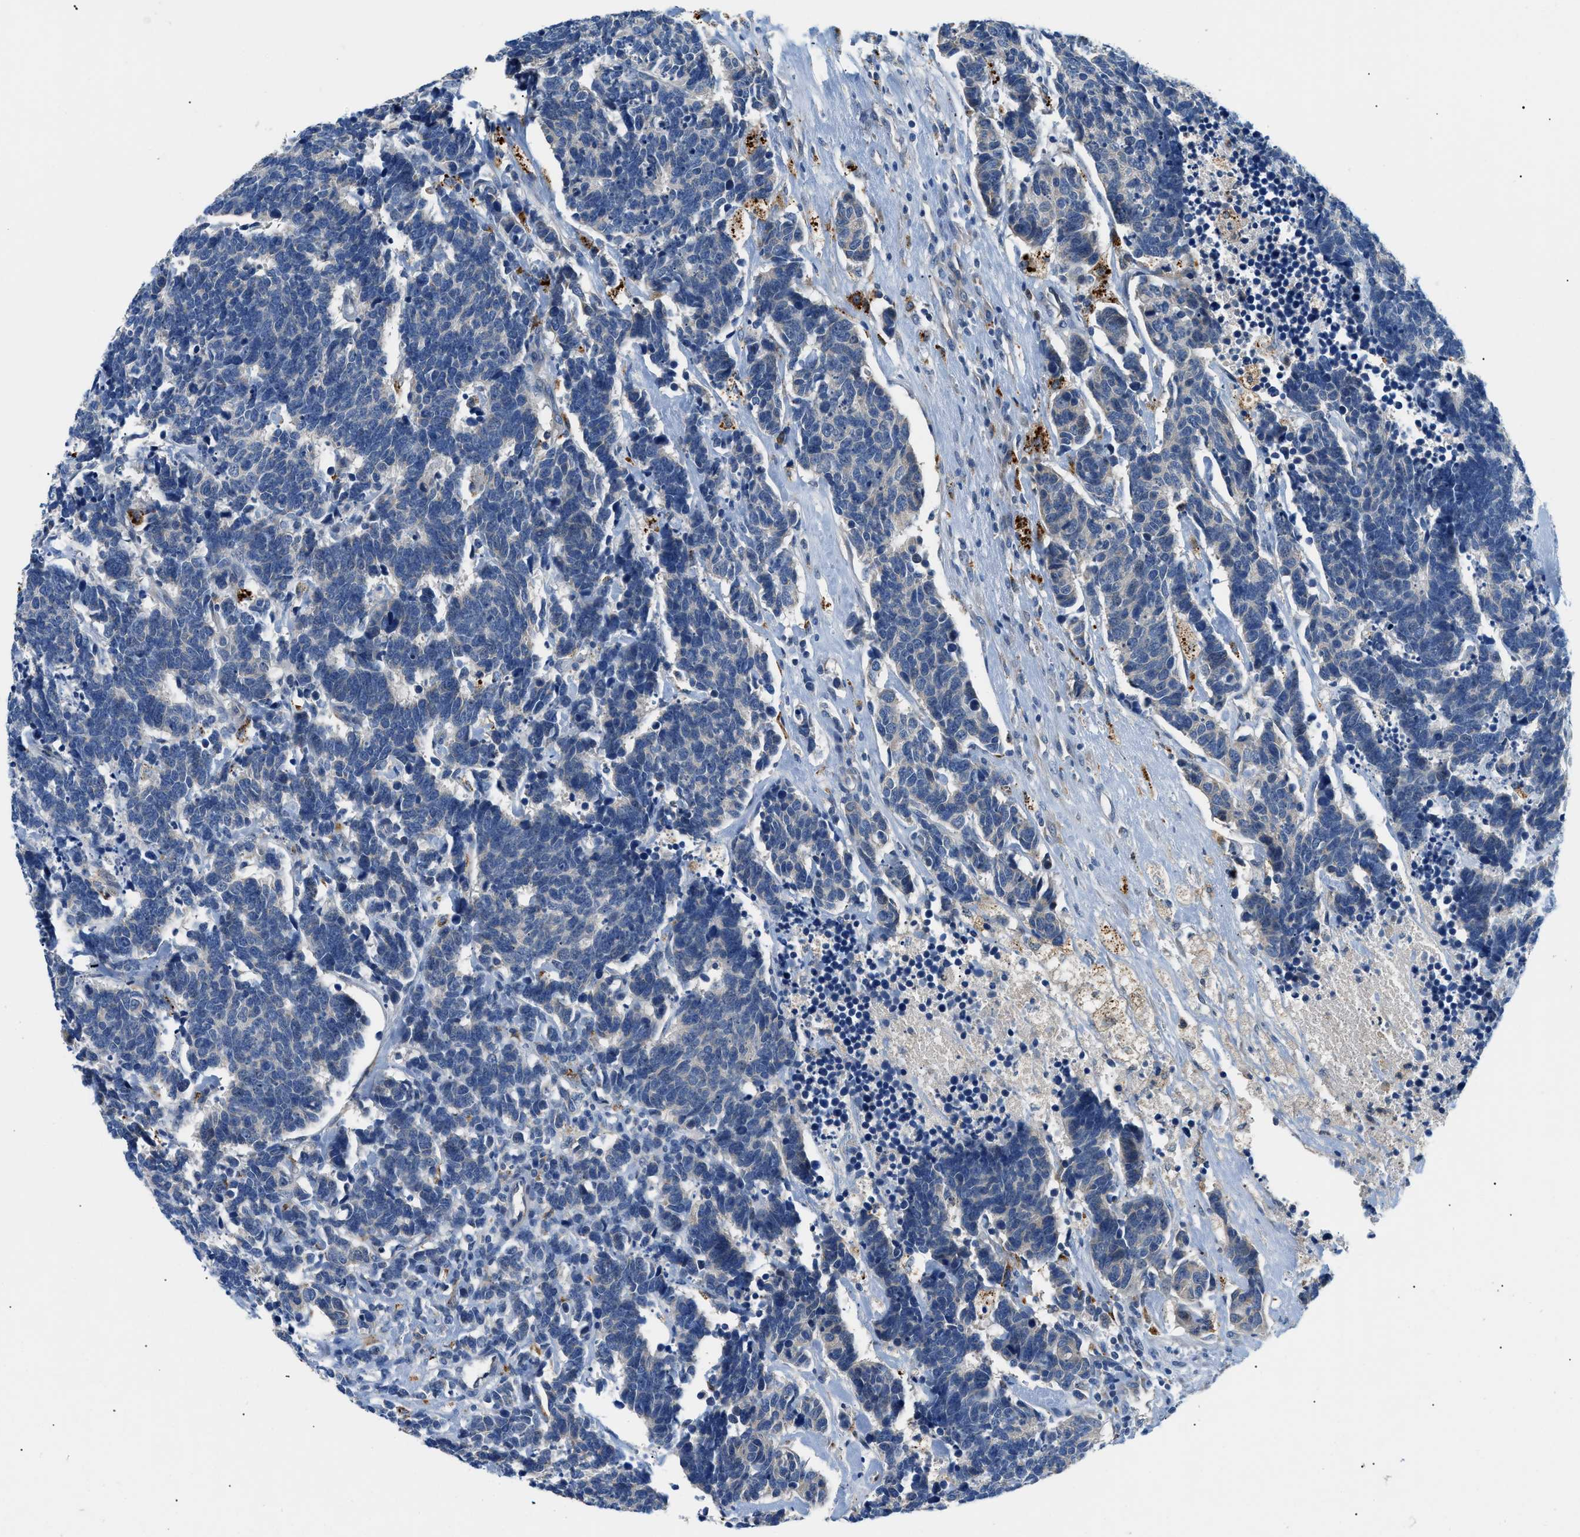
{"staining": {"intensity": "negative", "quantity": "none", "location": "none"}, "tissue": "carcinoid", "cell_type": "Tumor cells", "image_type": "cancer", "snomed": [{"axis": "morphology", "description": "Carcinoma, NOS"}, {"axis": "morphology", "description": "Carcinoid, malignant, NOS"}, {"axis": "topography", "description": "Urinary bladder"}], "caption": "Protein analysis of carcinoid demonstrates no significant expression in tumor cells.", "gene": "ADGRE3", "patient": {"sex": "male", "age": 57}}